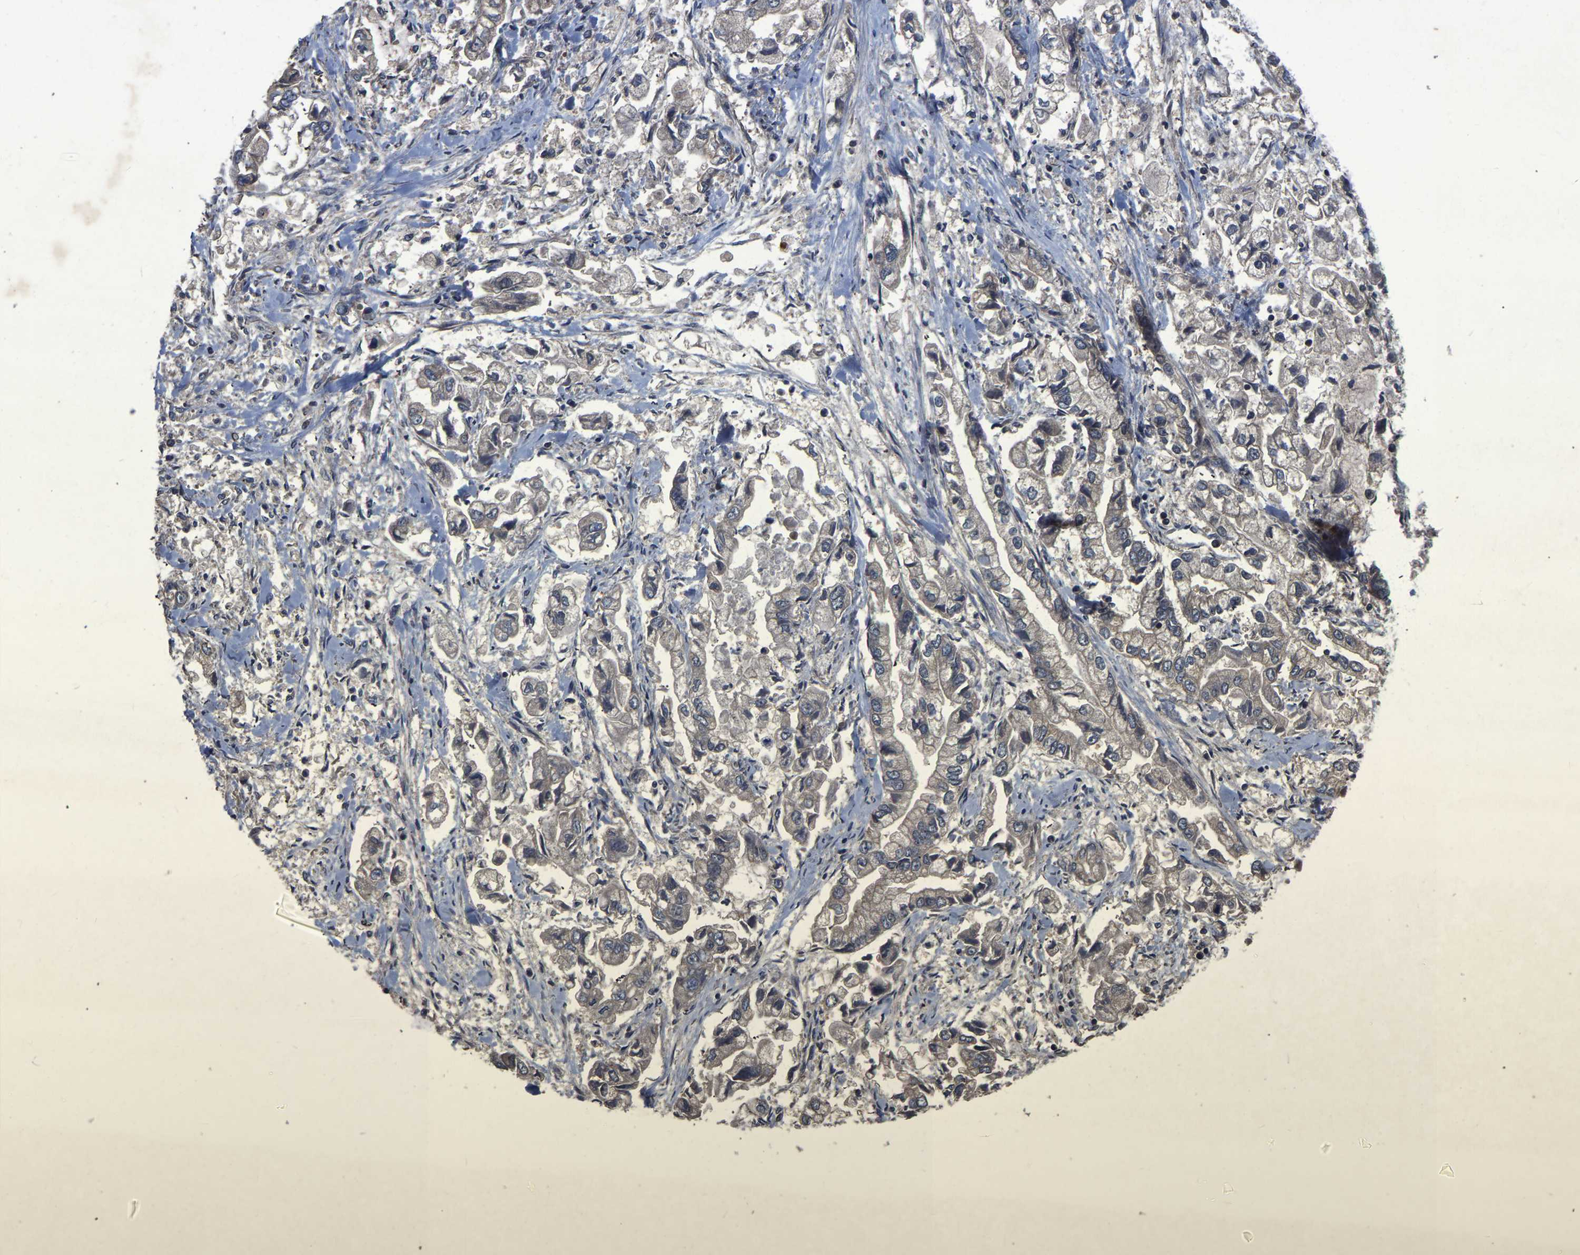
{"staining": {"intensity": "weak", "quantity": "<25%", "location": "cytoplasmic/membranous"}, "tissue": "stomach cancer", "cell_type": "Tumor cells", "image_type": "cancer", "snomed": [{"axis": "morphology", "description": "Normal tissue, NOS"}, {"axis": "morphology", "description": "Adenocarcinoma, NOS"}, {"axis": "topography", "description": "Stomach"}], "caption": "The image shows no staining of tumor cells in adenocarcinoma (stomach). (IHC, brightfield microscopy, high magnification).", "gene": "CRYZL1", "patient": {"sex": "male", "age": 62}}